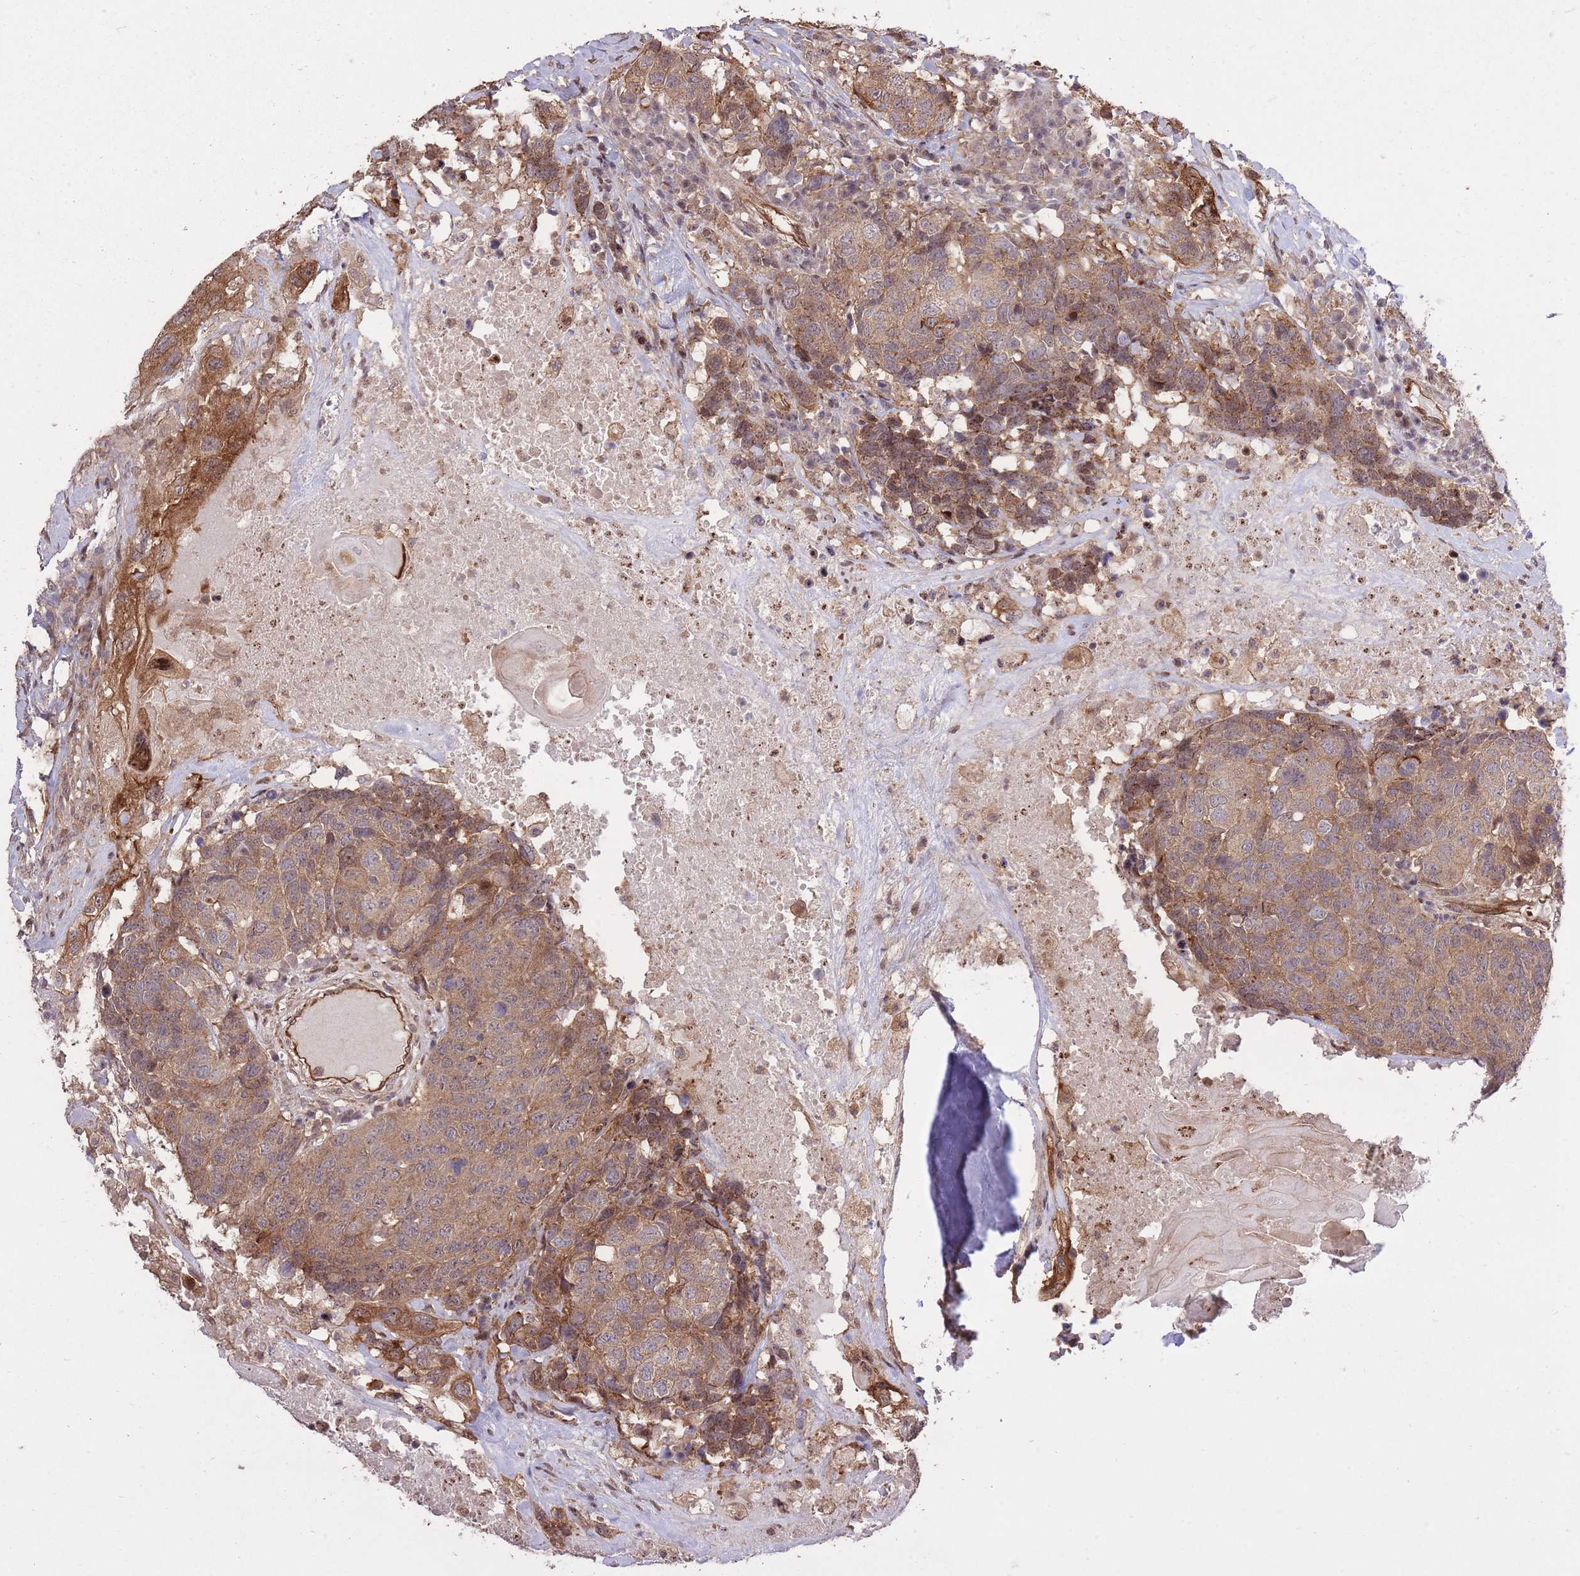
{"staining": {"intensity": "moderate", "quantity": ">75%", "location": "cytoplasmic/membranous"}, "tissue": "head and neck cancer", "cell_type": "Tumor cells", "image_type": "cancer", "snomed": [{"axis": "morphology", "description": "Squamous cell carcinoma, NOS"}, {"axis": "topography", "description": "Head-Neck"}], "caption": "The immunohistochemical stain shows moderate cytoplasmic/membranous expression in tumor cells of head and neck squamous cell carcinoma tissue.", "gene": "PLD1", "patient": {"sex": "male", "age": 66}}